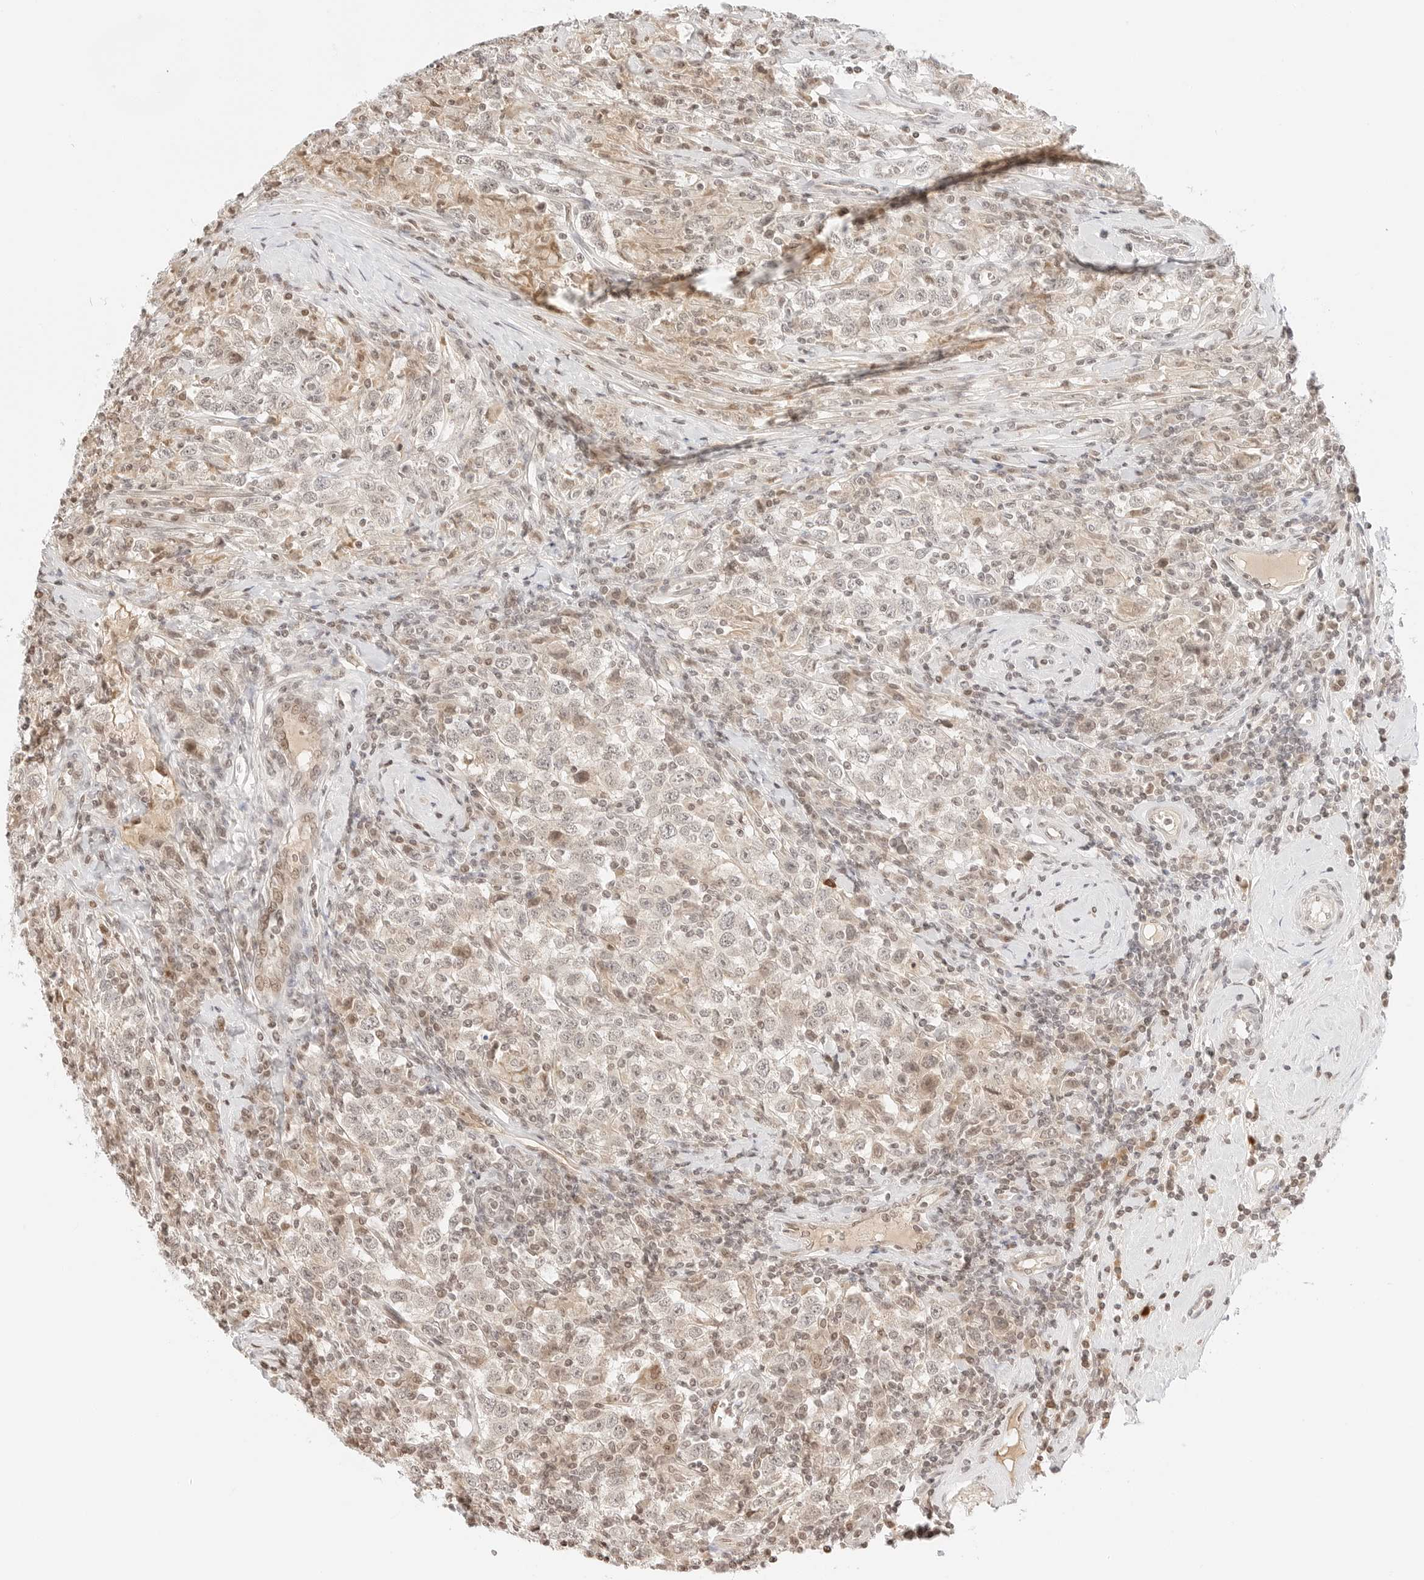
{"staining": {"intensity": "negative", "quantity": "none", "location": "none"}, "tissue": "testis cancer", "cell_type": "Tumor cells", "image_type": "cancer", "snomed": [{"axis": "morphology", "description": "Seminoma, NOS"}, {"axis": "topography", "description": "Testis"}], "caption": "A micrograph of human testis cancer is negative for staining in tumor cells.", "gene": "RPS6KL1", "patient": {"sex": "male", "age": 41}}